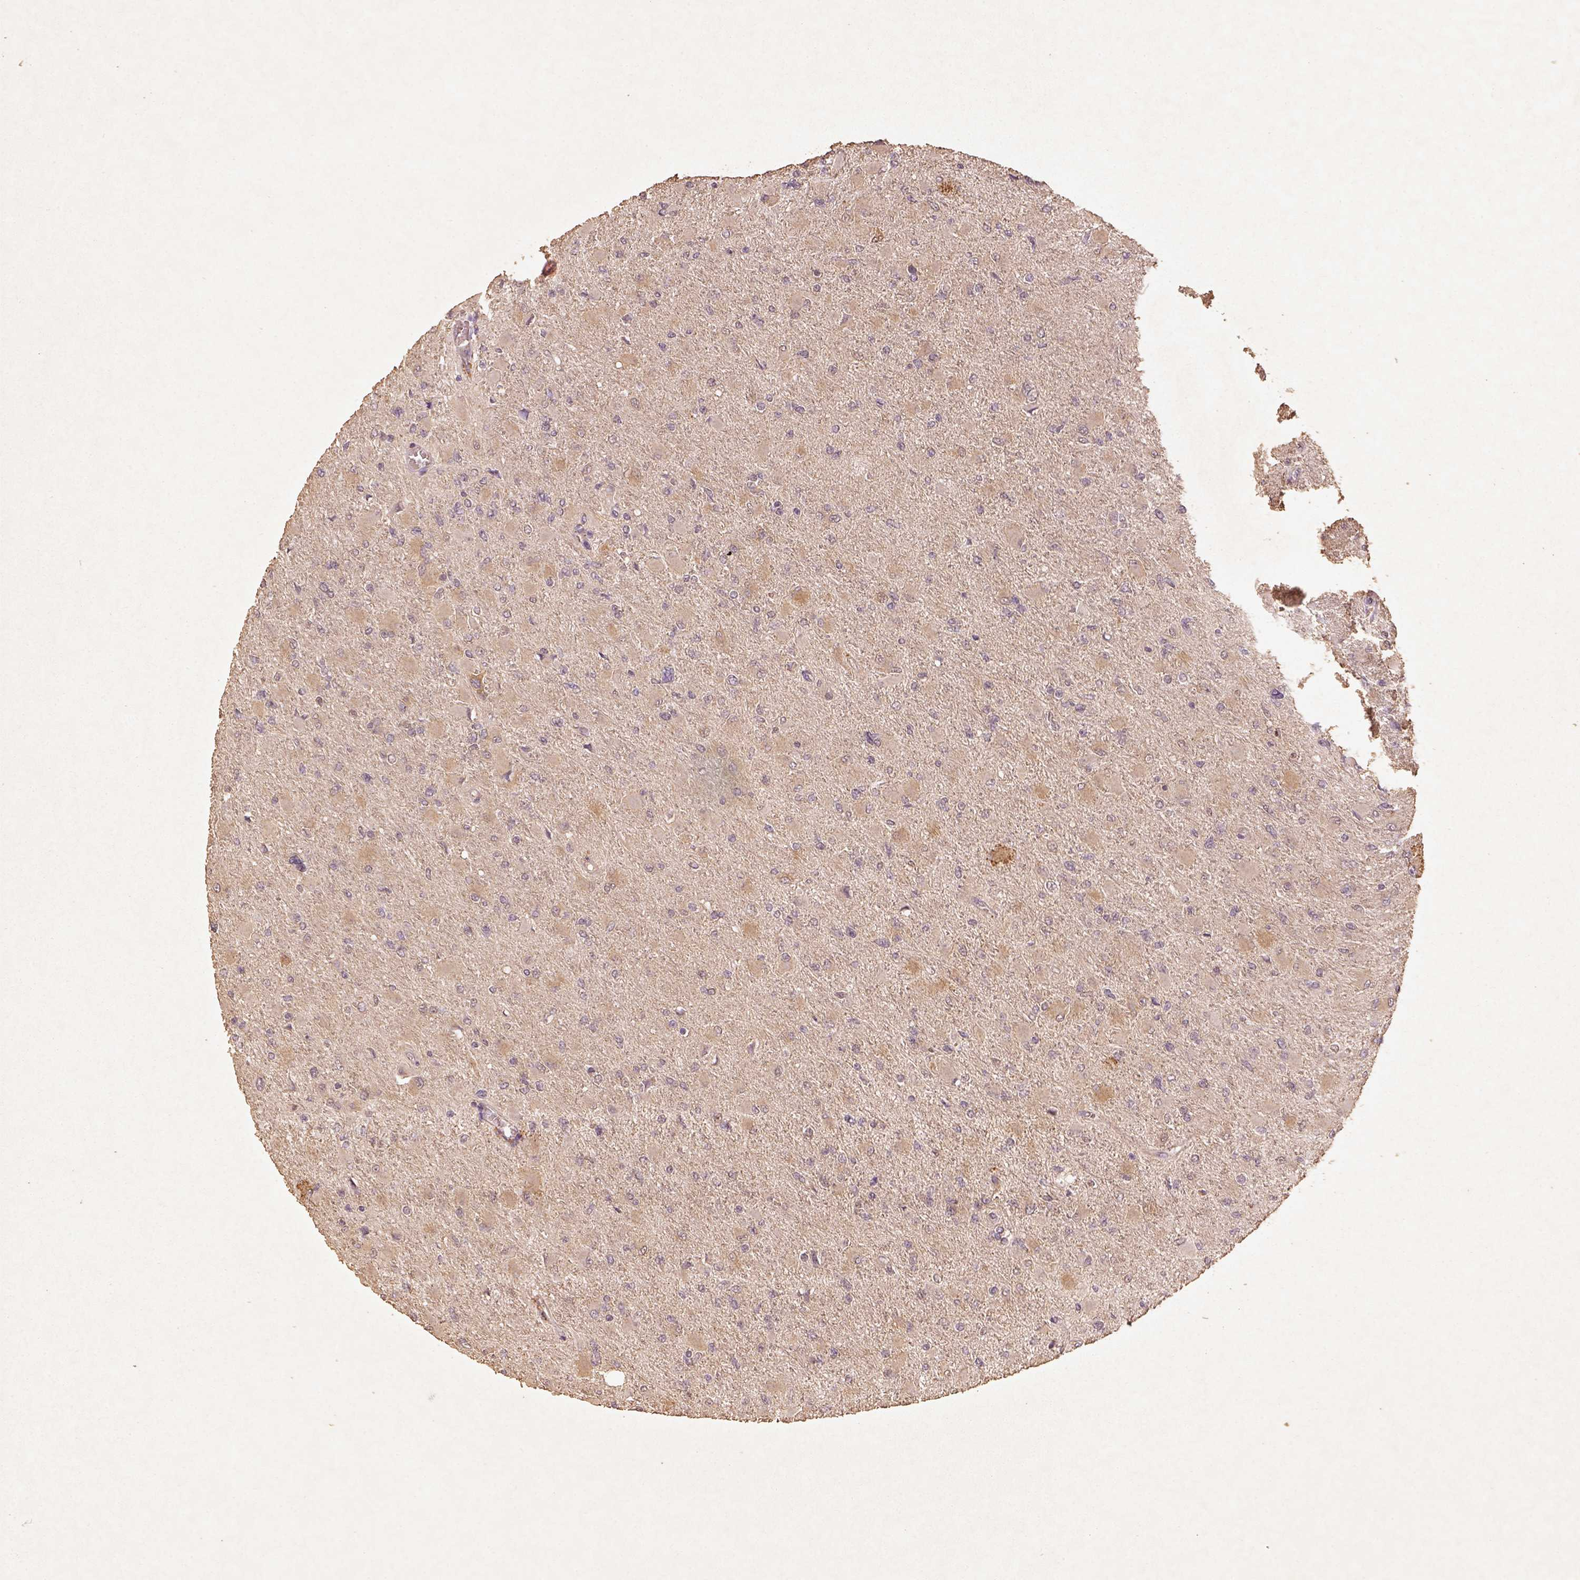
{"staining": {"intensity": "weak", "quantity": ">75%", "location": "cytoplasmic/membranous"}, "tissue": "glioma", "cell_type": "Tumor cells", "image_type": "cancer", "snomed": [{"axis": "morphology", "description": "Glioma, malignant, High grade"}, {"axis": "topography", "description": "Cerebral cortex"}], "caption": "DAB (3,3'-diaminobenzidine) immunohistochemical staining of malignant glioma (high-grade) displays weak cytoplasmic/membranous protein positivity in about >75% of tumor cells.", "gene": "AP2B1", "patient": {"sex": "female", "age": 36}}